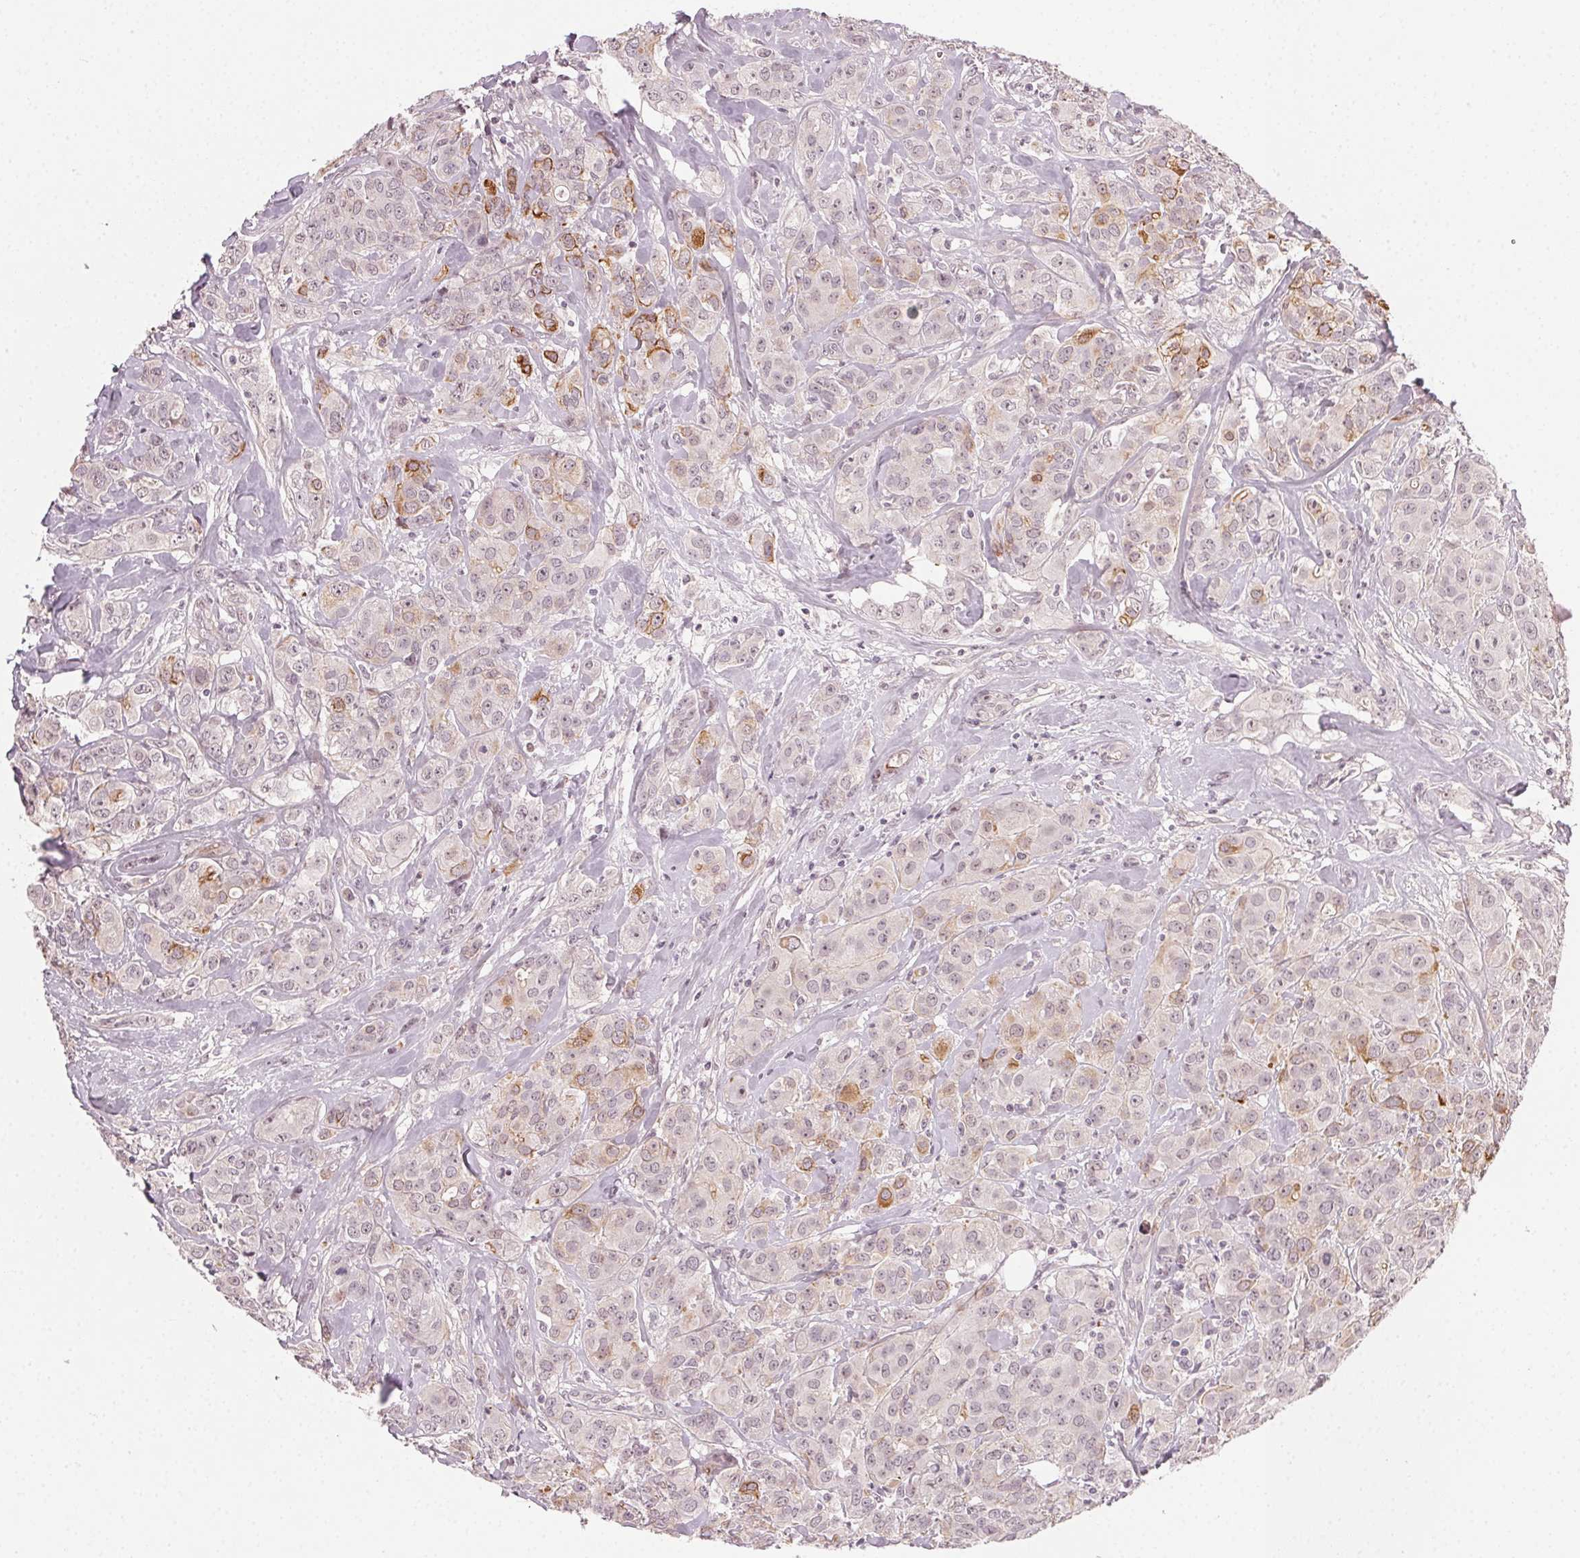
{"staining": {"intensity": "strong", "quantity": "<25%", "location": "cytoplasmic/membranous"}, "tissue": "breast cancer", "cell_type": "Tumor cells", "image_type": "cancer", "snomed": [{"axis": "morphology", "description": "Normal tissue, NOS"}, {"axis": "morphology", "description": "Duct carcinoma"}, {"axis": "topography", "description": "Breast"}], "caption": "IHC photomicrograph of breast infiltrating ductal carcinoma stained for a protein (brown), which displays medium levels of strong cytoplasmic/membranous expression in approximately <25% of tumor cells.", "gene": "TUB", "patient": {"sex": "female", "age": 43}}